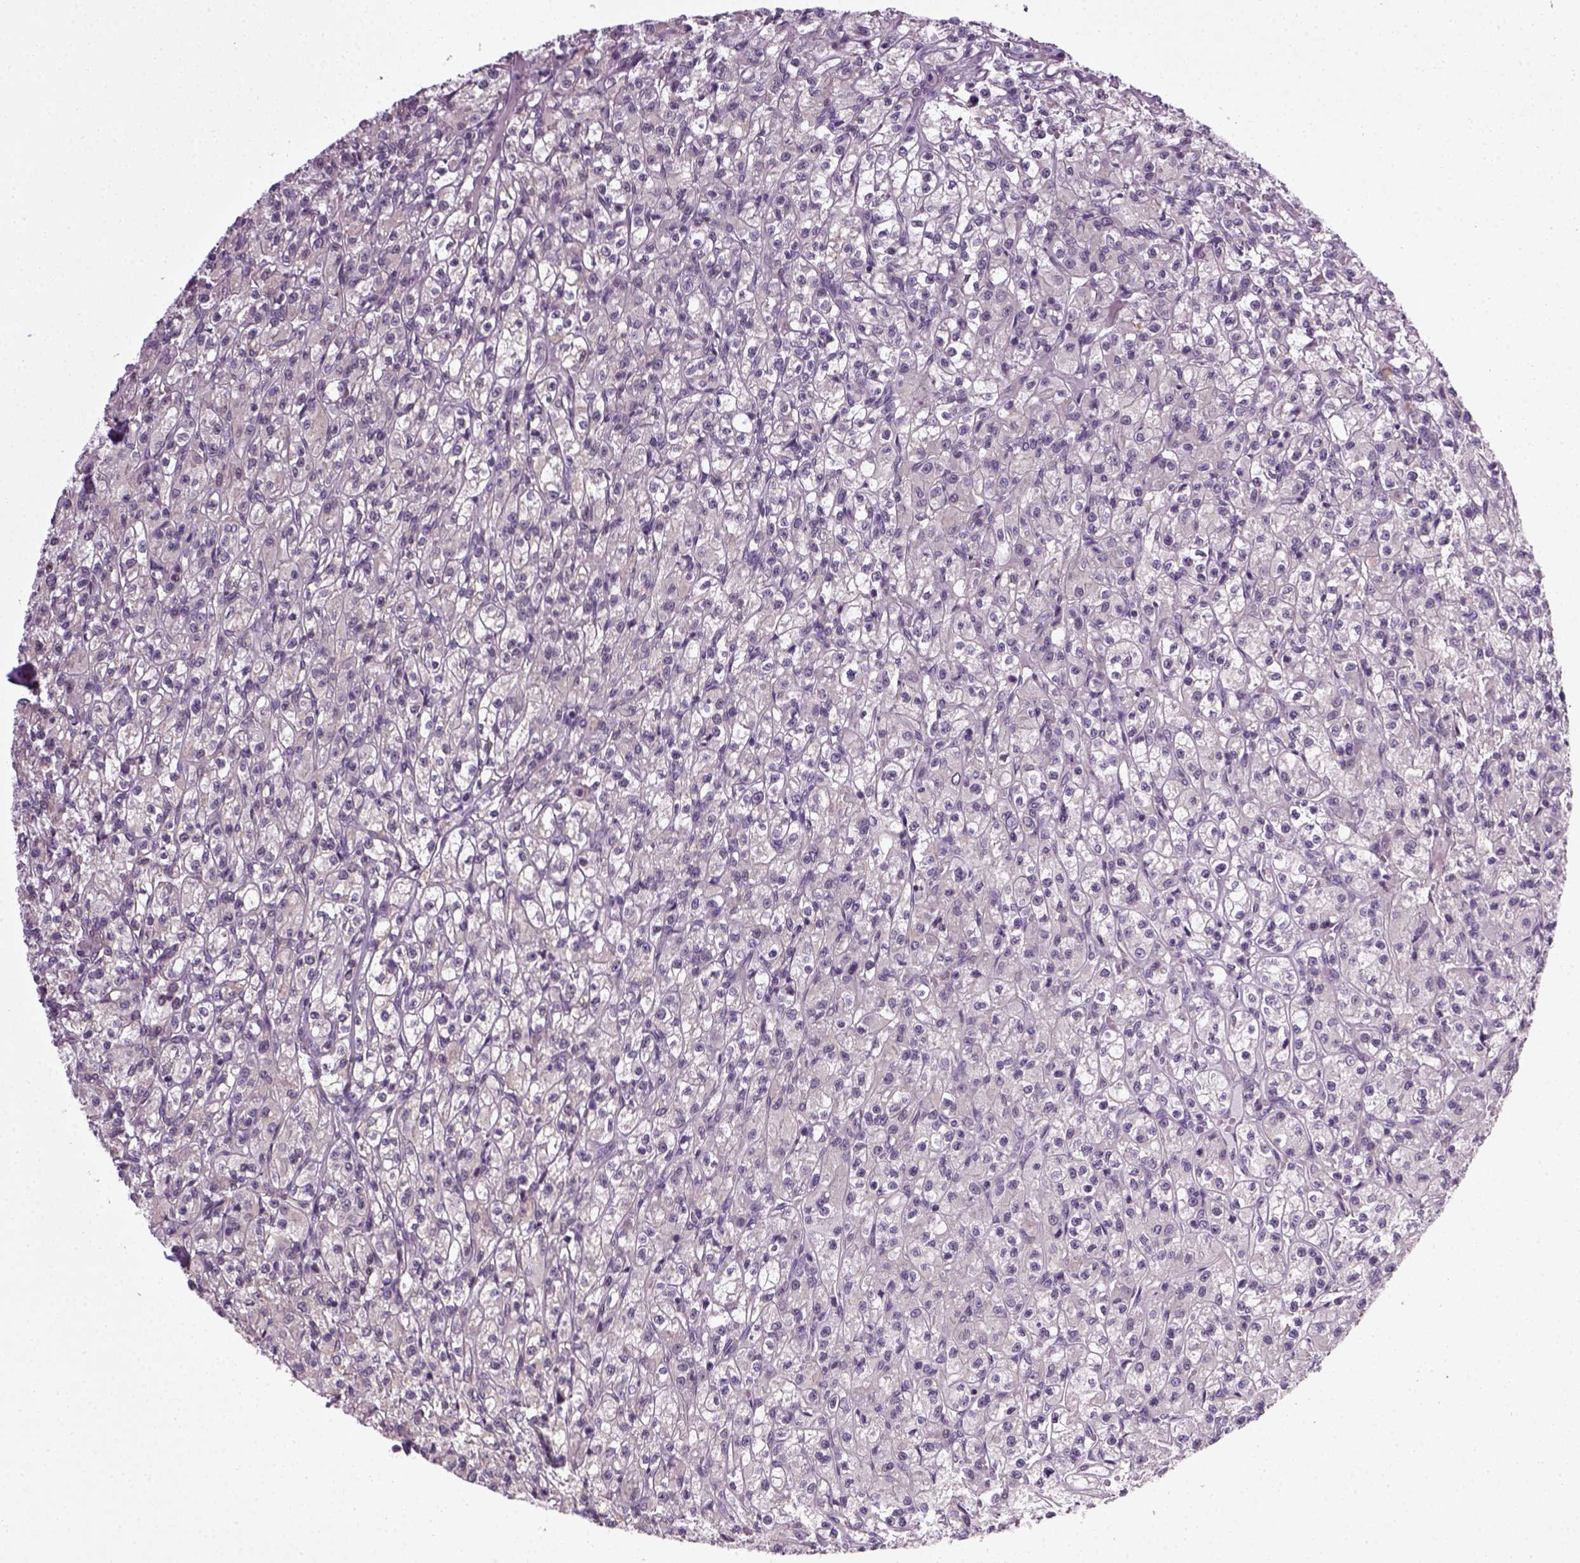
{"staining": {"intensity": "negative", "quantity": "none", "location": "none"}, "tissue": "renal cancer", "cell_type": "Tumor cells", "image_type": "cancer", "snomed": [{"axis": "morphology", "description": "Adenocarcinoma, NOS"}, {"axis": "topography", "description": "Kidney"}], "caption": "The IHC histopathology image has no significant expression in tumor cells of renal adenocarcinoma tissue. Nuclei are stained in blue.", "gene": "TPRG1", "patient": {"sex": "female", "age": 70}}